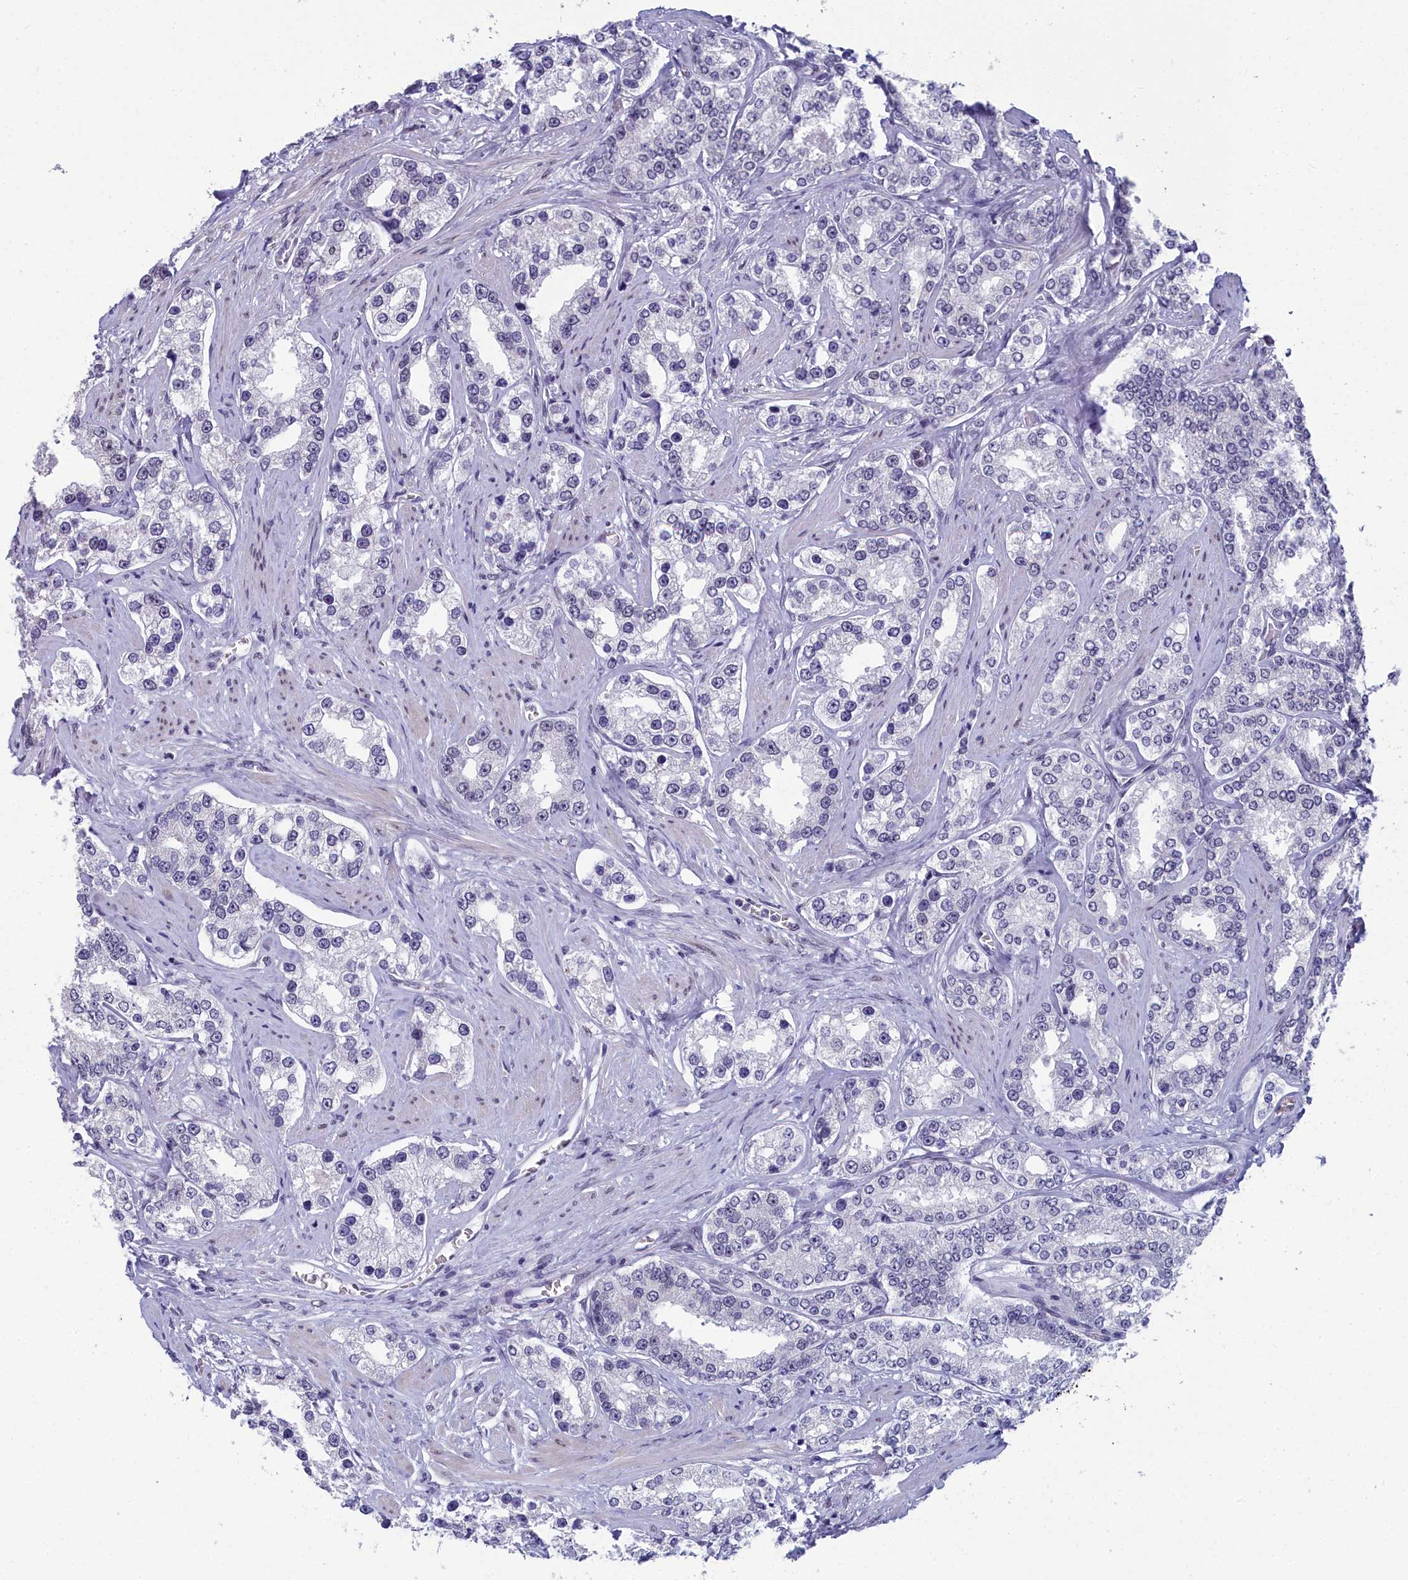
{"staining": {"intensity": "negative", "quantity": "none", "location": "none"}, "tissue": "prostate cancer", "cell_type": "Tumor cells", "image_type": "cancer", "snomed": [{"axis": "morphology", "description": "Normal tissue, NOS"}, {"axis": "morphology", "description": "Adenocarcinoma, High grade"}, {"axis": "topography", "description": "Prostate"}], "caption": "Prostate cancer (adenocarcinoma (high-grade)) was stained to show a protein in brown. There is no significant expression in tumor cells.", "gene": "CCDC97", "patient": {"sex": "male", "age": 83}}